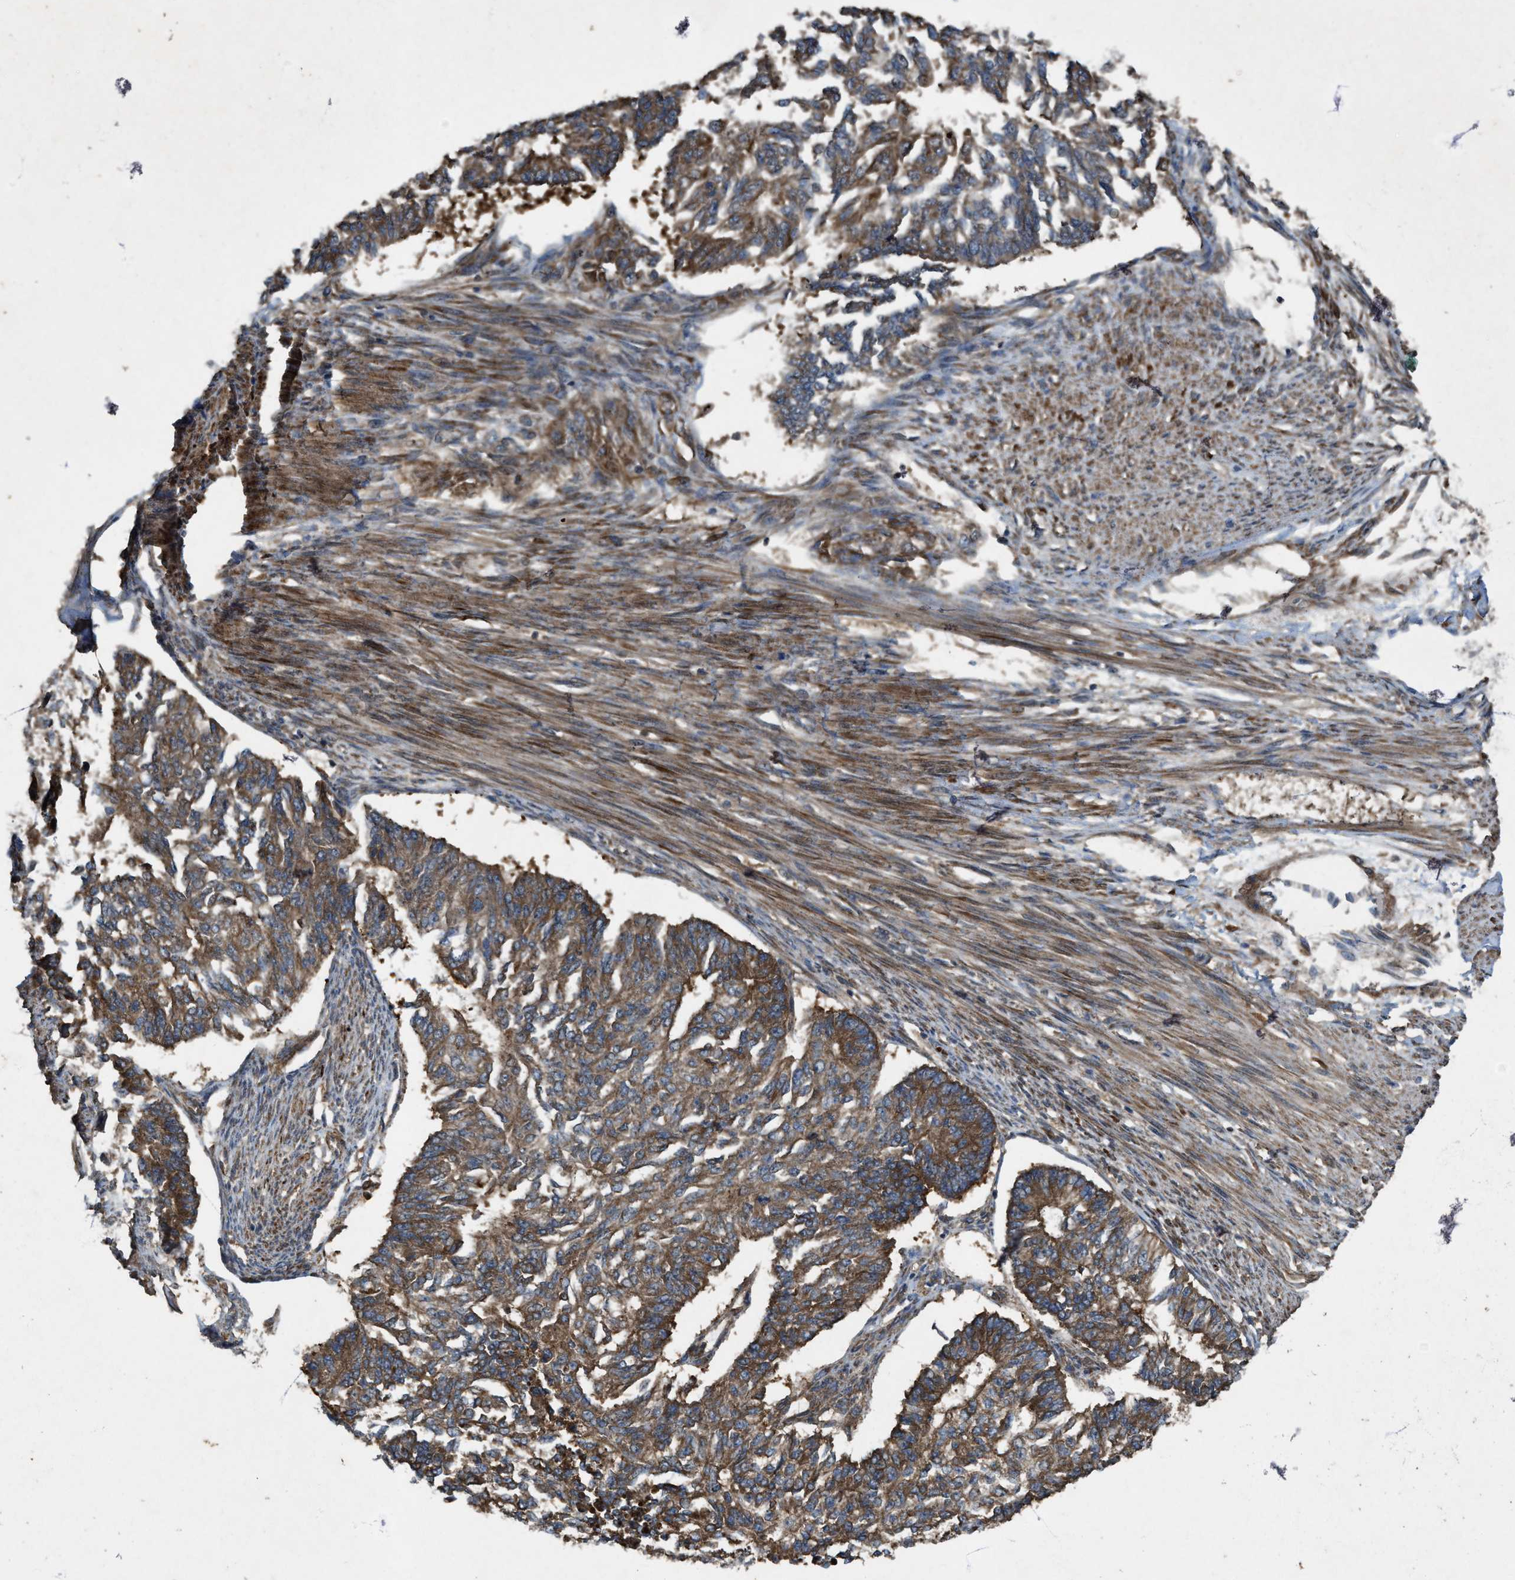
{"staining": {"intensity": "moderate", "quantity": ">75%", "location": "cytoplasmic/membranous"}, "tissue": "endometrial cancer", "cell_type": "Tumor cells", "image_type": "cancer", "snomed": [{"axis": "morphology", "description": "Adenocarcinoma, NOS"}, {"axis": "topography", "description": "Endometrium"}], "caption": "Brown immunohistochemical staining in human endometrial cancer (adenocarcinoma) shows moderate cytoplasmic/membranous positivity in about >75% of tumor cells.", "gene": "PDP2", "patient": {"sex": "female", "age": 32}}